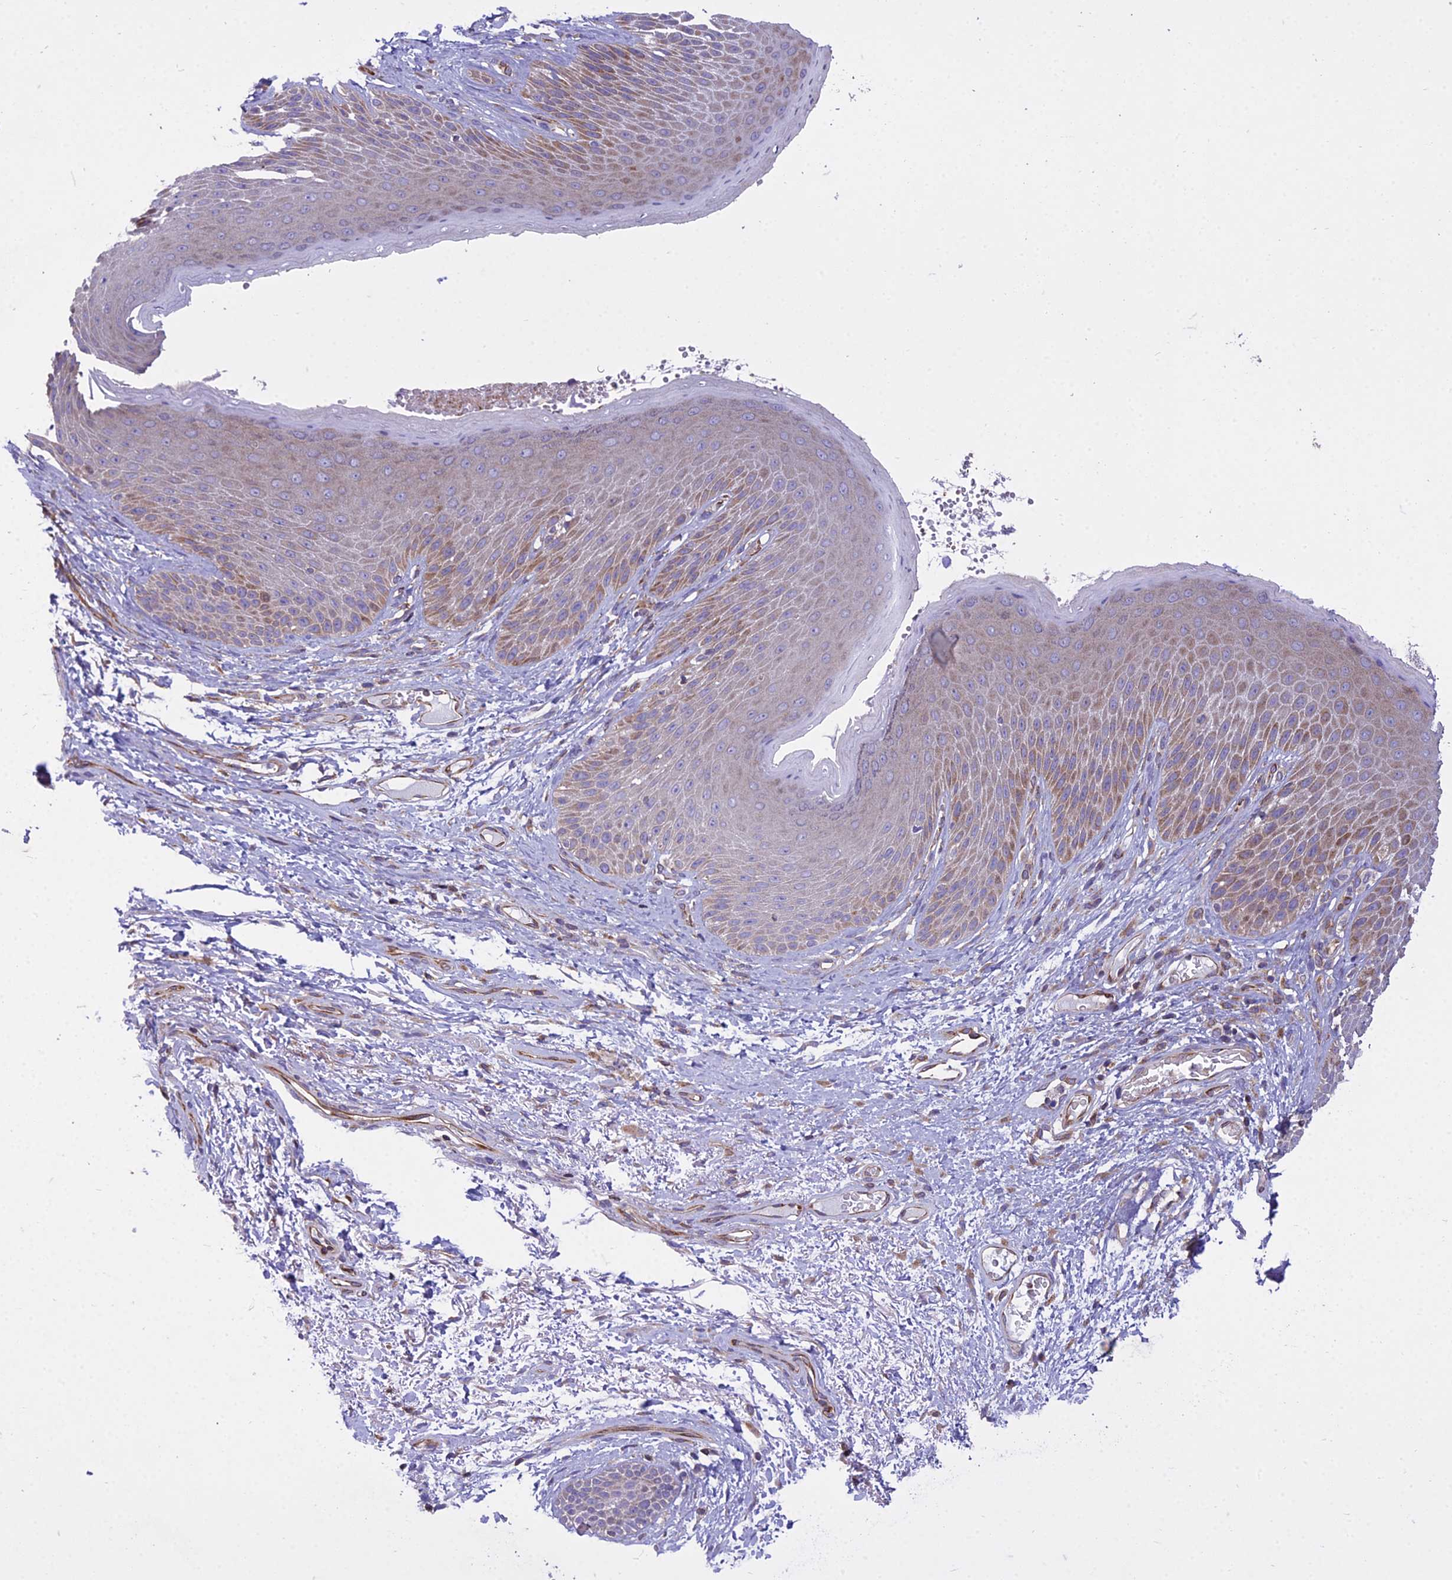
{"staining": {"intensity": "moderate", "quantity": "<25%", "location": "cytoplasmic/membranous"}, "tissue": "skin", "cell_type": "Epidermal cells", "image_type": "normal", "snomed": [{"axis": "morphology", "description": "Normal tissue, NOS"}, {"axis": "topography", "description": "Anal"}], "caption": "A brown stain labels moderate cytoplasmic/membranous positivity of a protein in epidermal cells of unremarkable skin.", "gene": "GIMAP1", "patient": {"sex": "male", "age": 74}}